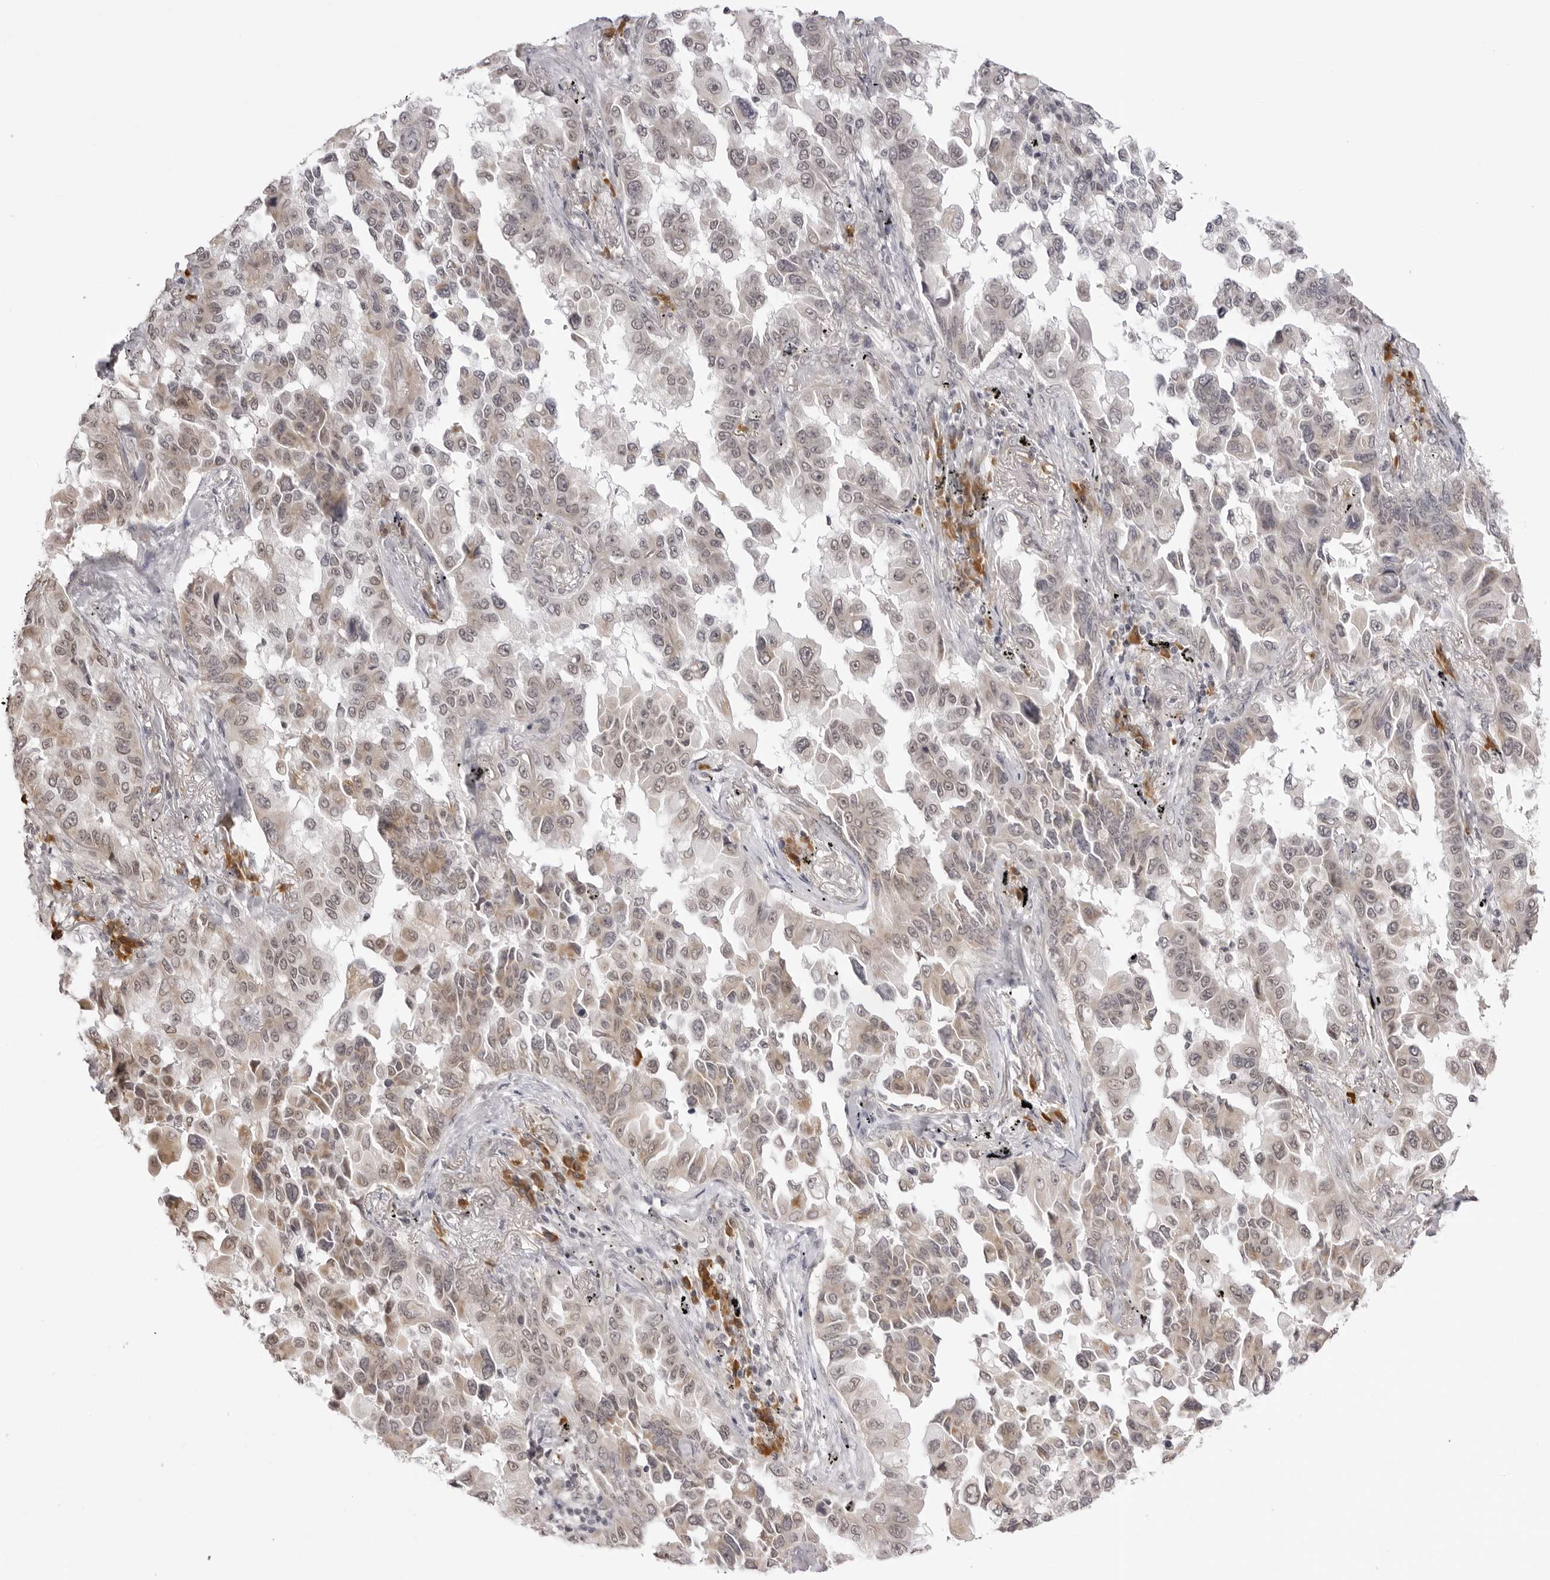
{"staining": {"intensity": "moderate", "quantity": "25%-75%", "location": "cytoplasmic/membranous,nuclear"}, "tissue": "lung cancer", "cell_type": "Tumor cells", "image_type": "cancer", "snomed": [{"axis": "morphology", "description": "Adenocarcinoma, NOS"}, {"axis": "topography", "description": "Lung"}], "caption": "Human adenocarcinoma (lung) stained with a brown dye exhibits moderate cytoplasmic/membranous and nuclear positive positivity in approximately 25%-75% of tumor cells.", "gene": "ZC3H11A", "patient": {"sex": "female", "age": 67}}